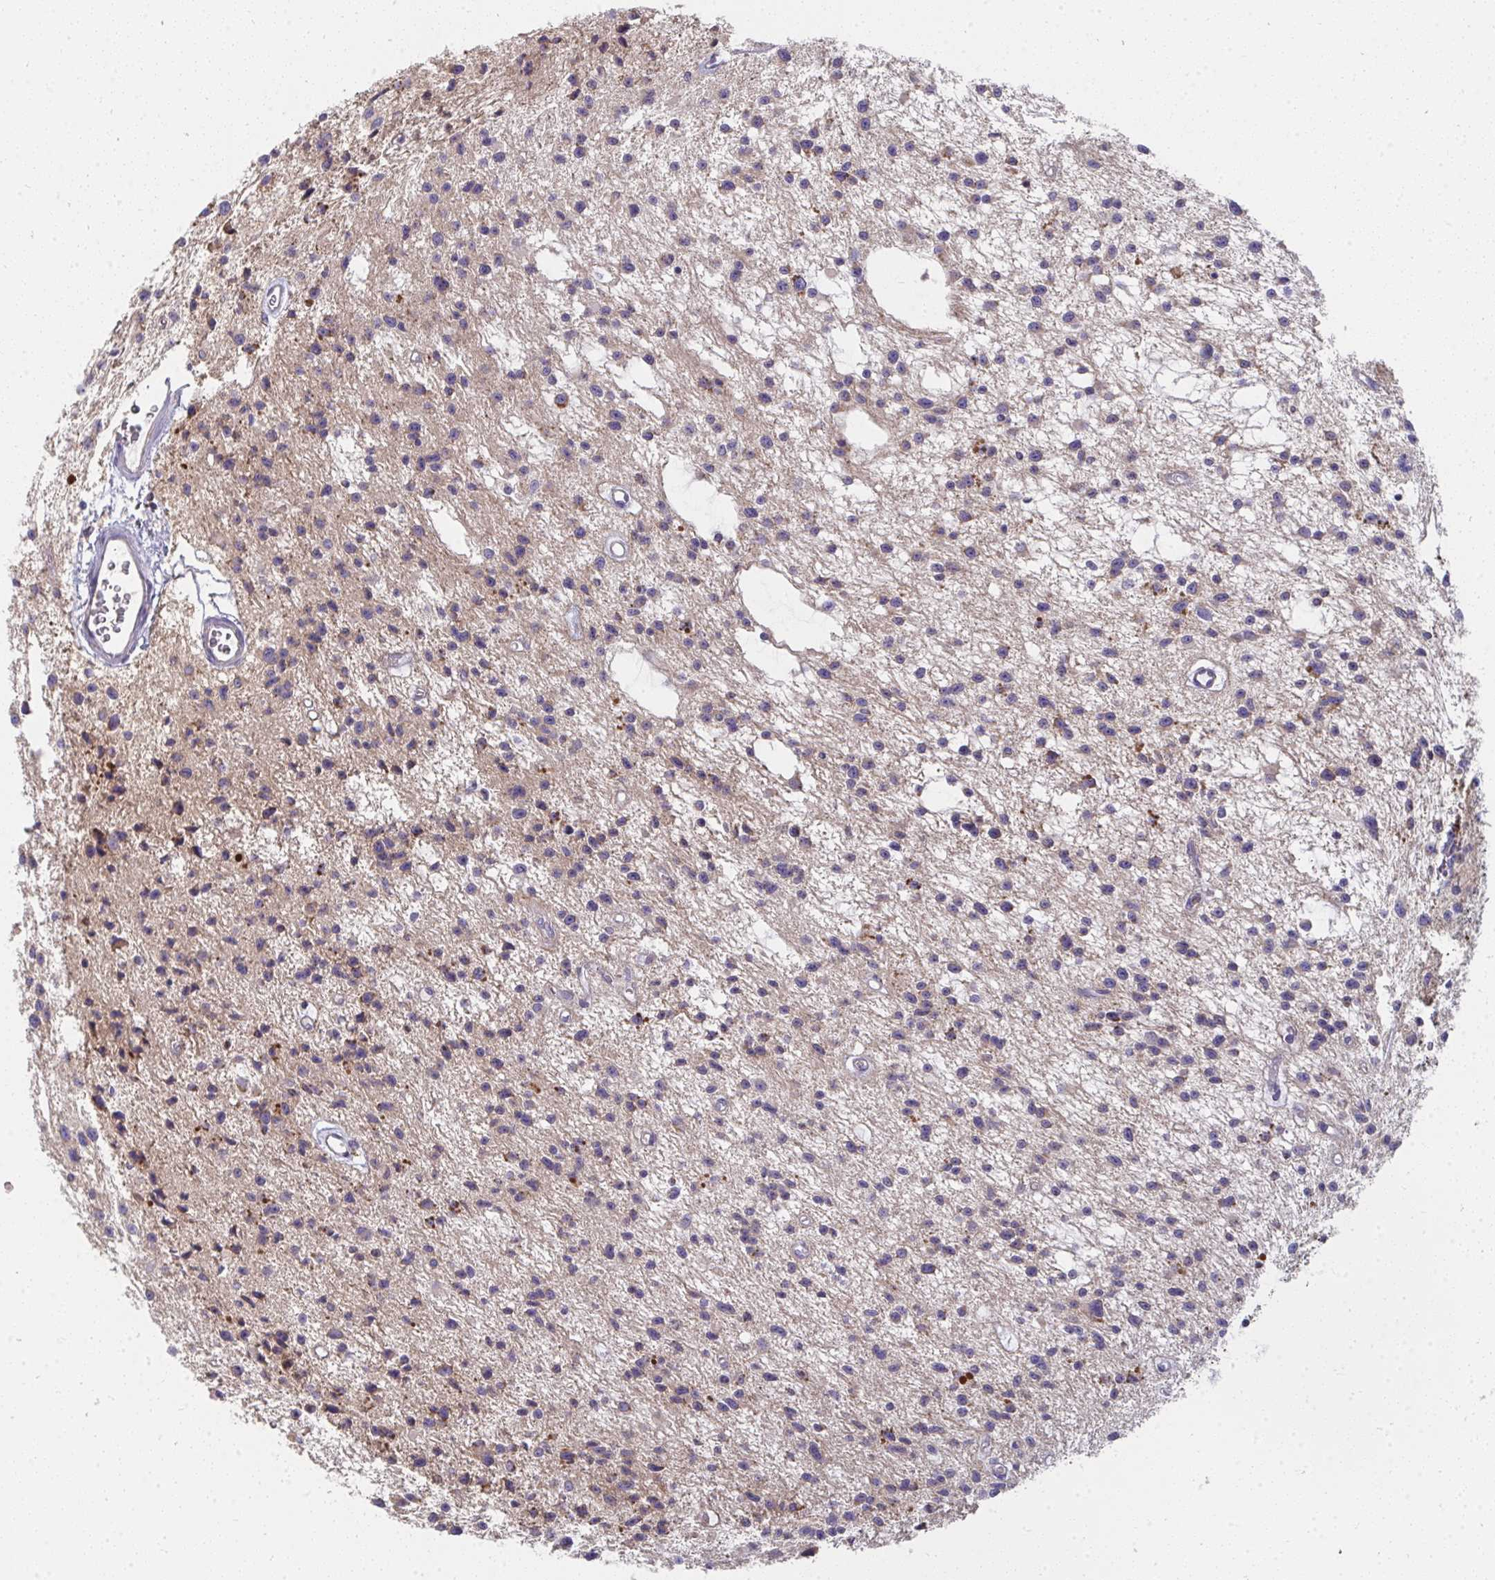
{"staining": {"intensity": "weak", "quantity": "<25%", "location": "cytoplasmic/membranous"}, "tissue": "glioma", "cell_type": "Tumor cells", "image_type": "cancer", "snomed": [{"axis": "morphology", "description": "Glioma, malignant, Low grade"}, {"axis": "topography", "description": "Brain"}], "caption": "A micrograph of human glioma is negative for staining in tumor cells. (Immunohistochemistry, brightfield microscopy, high magnification).", "gene": "FAHD1", "patient": {"sex": "male", "age": 43}}